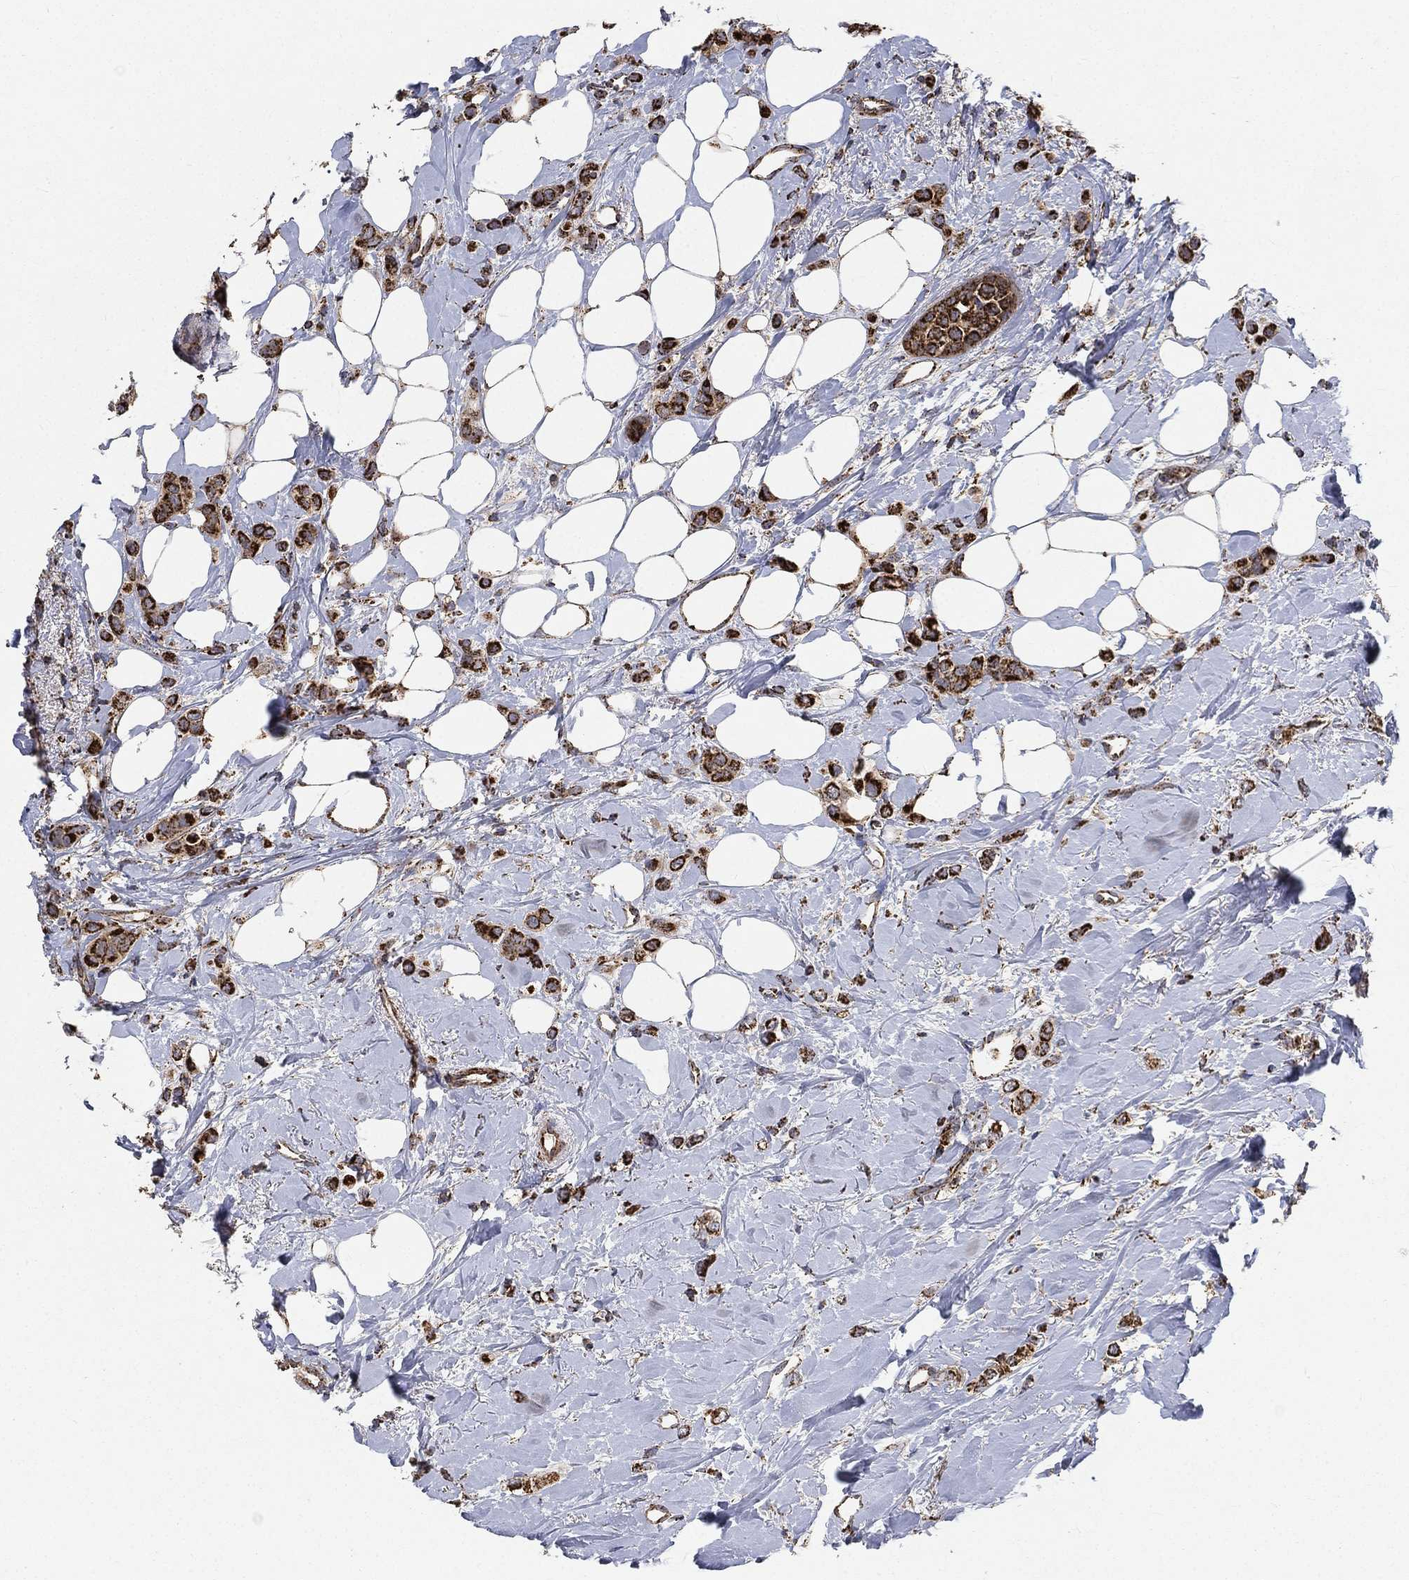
{"staining": {"intensity": "strong", "quantity": ">75%", "location": "cytoplasmic/membranous"}, "tissue": "breast cancer", "cell_type": "Tumor cells", "image_type": "cancer", "snomed": [{"axis": "morphology", "description": "Lobular carcinoma"}, {"axis": "topography", "description": "Breast"}], "caption": "DAB (3,3'-diaminobenzidine) immunohistochemical staining of human breast cancer shows strong cytoplasmic/membranous protein expression in approximately >75% of tumor cells.", "gene": "SLC38A7", "patient": {"sex": "female", "age": 66}}